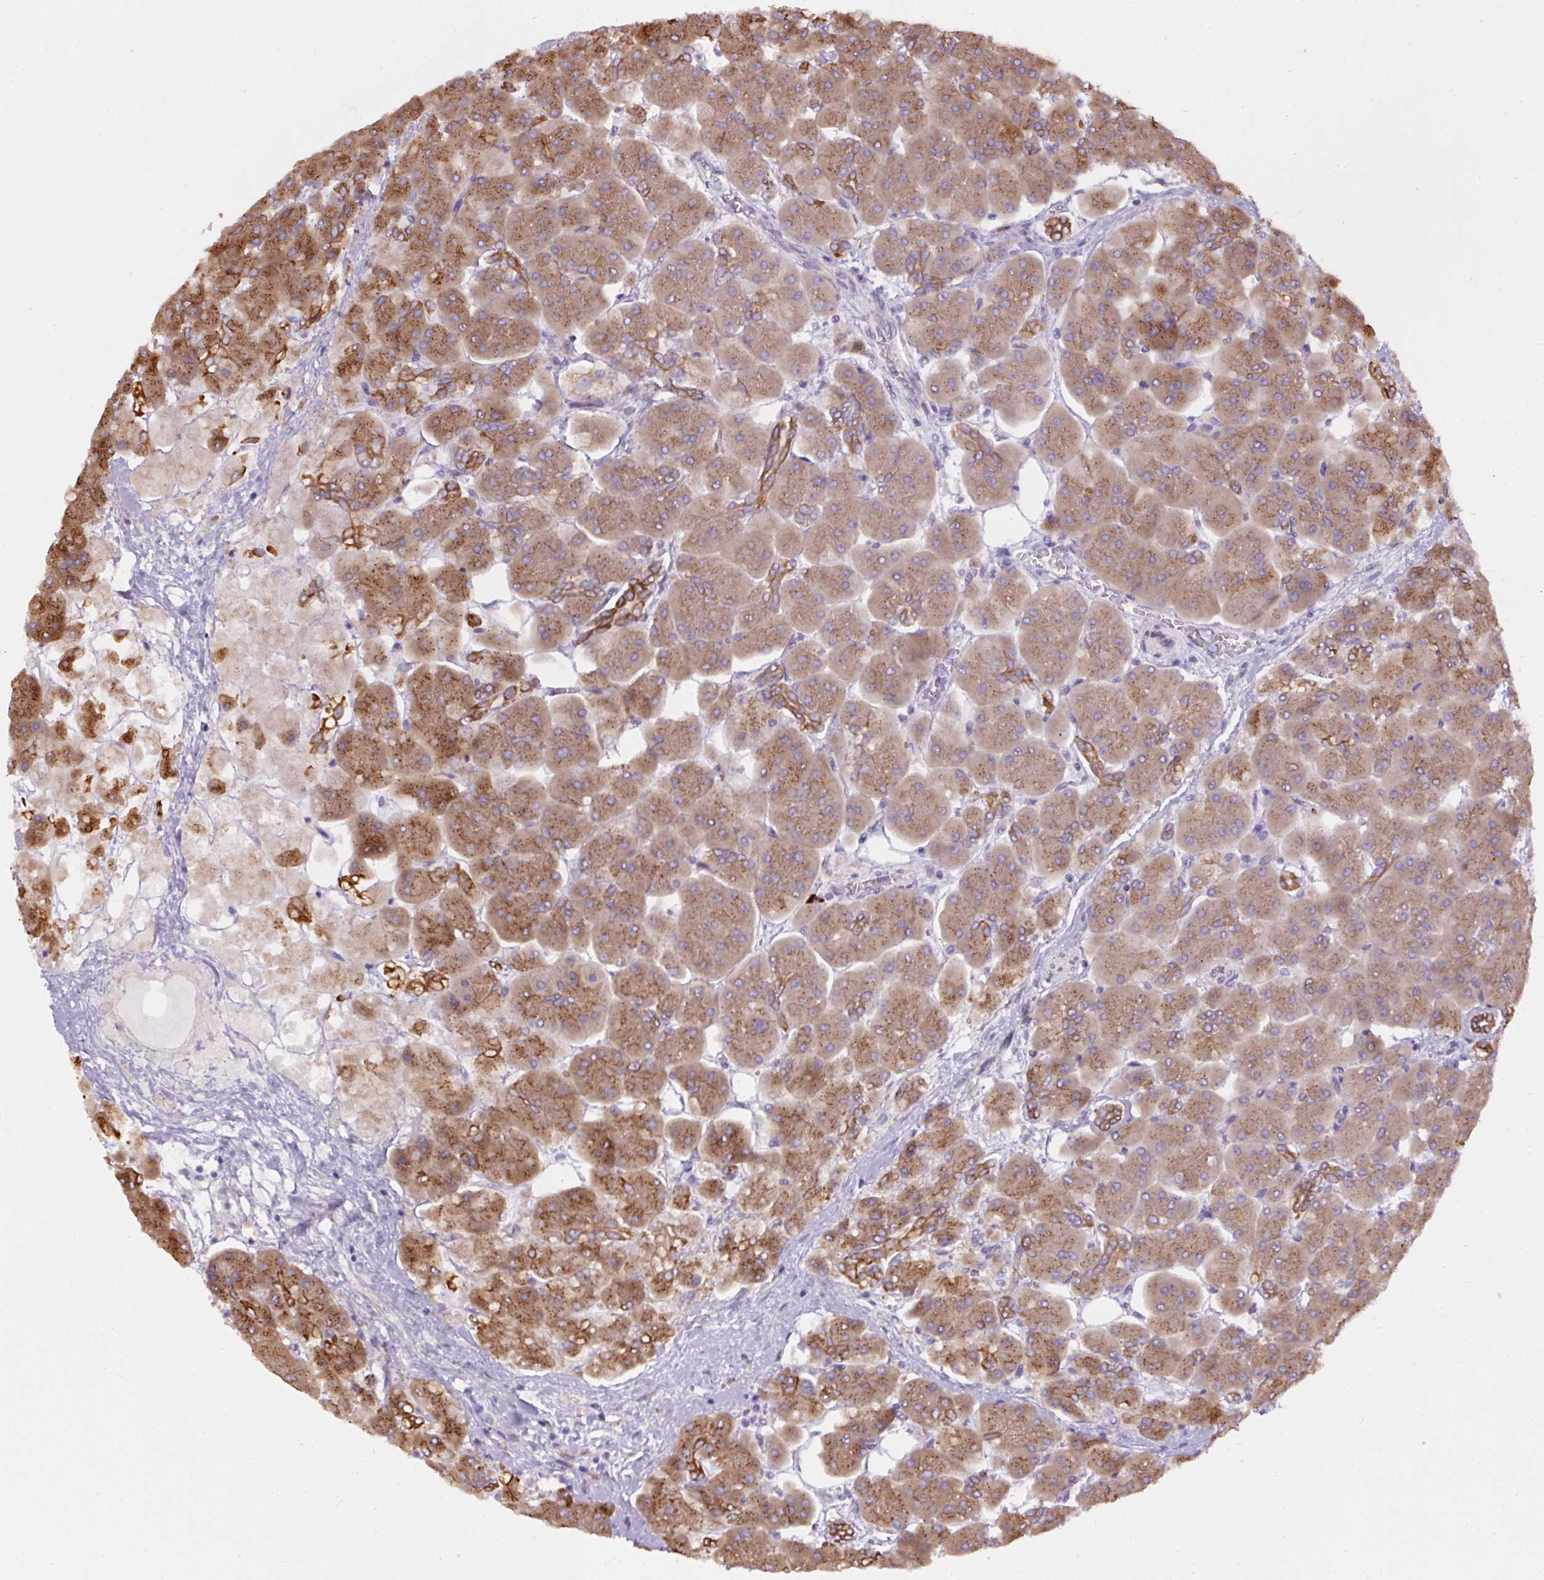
{"staining": {"intensity": "moderate", "quantity": ">75%", "location": "cytoplasmic/membranous"}, "tissue": "pancreas", "cell_type": "Exocrine glandular cells", "image_type": "normal", "snomed": [{"axis": "morphology", "description": "Normal tissue, NOS"}, {"axis": "topography", "description": "Pancreas"}], "caption": "Protein positivity by immunohistochemistry displays moderate cytoplasmic/membranous expression in approximately >75% of exocrine glandular cells in benign pancreas. The staining is performed using DAB (3,3'-diaminobenzidine) brown chromogen to label protein expression. The nuclei are counter-stained blue using hematoxylin.", "gene": "FAM149A", "patient": {"sex": "male", "age": 66}}